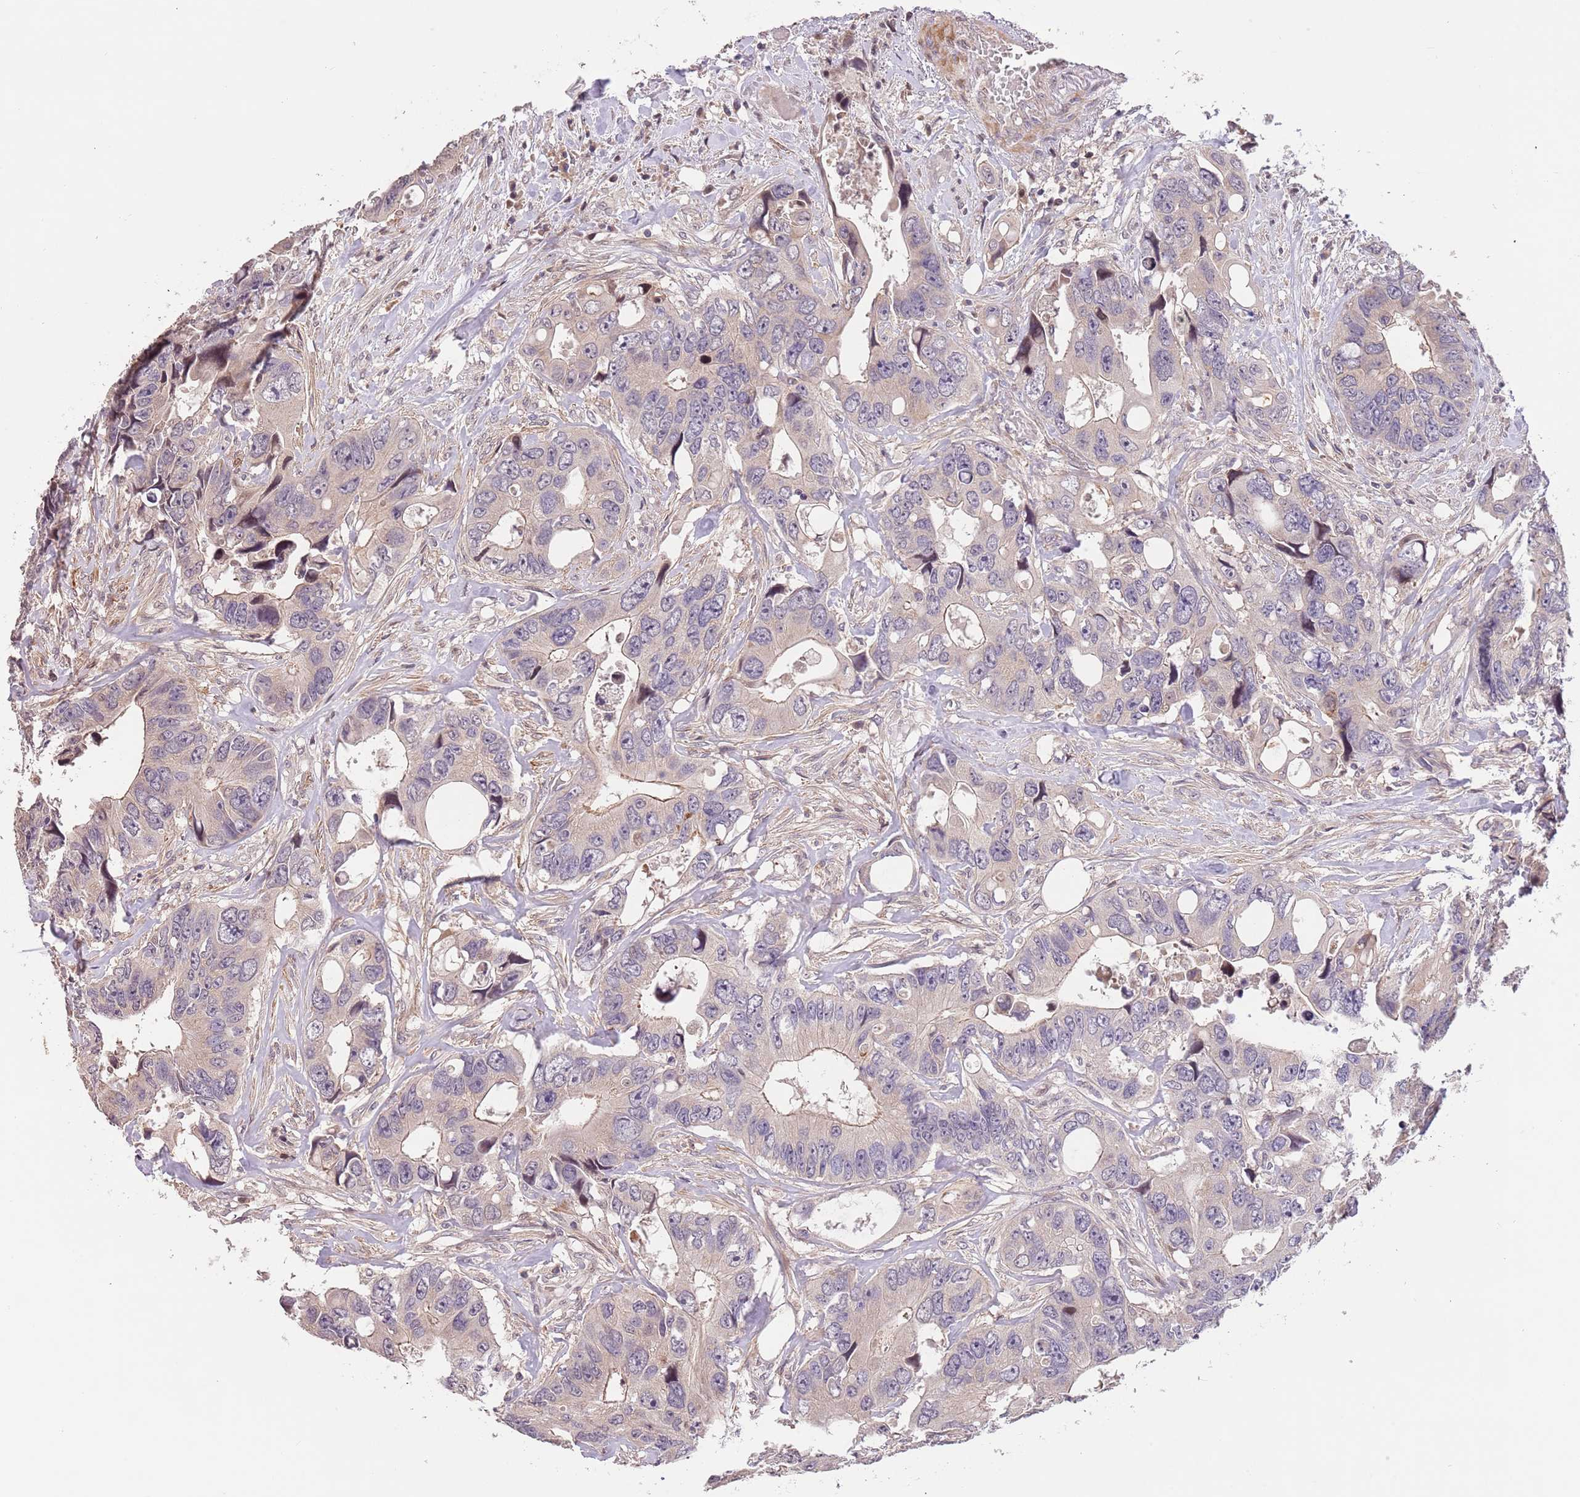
{"staining": {"intensity": "weak", "quantity": "<25%", "location": "cytoplasmic/membranous"}, "tissue": "colorectal cancer", "cell_type": "Tumor cells", "image_type": "cancer", "snomed": [{"axis": "morphology", "description": "Adenocarcinoma, NOS"}, {"axis": "topography", "description": "Rectum"}], "caption": "The image shows no staining of tumor cells in adenocarcinoma (colorectal). (Brightfield microscopy of DAB immunohistochemistry (IHC) at high magnification).", "gene": "SLC16A4", "patient": {"sex": "male", "age": 57}}